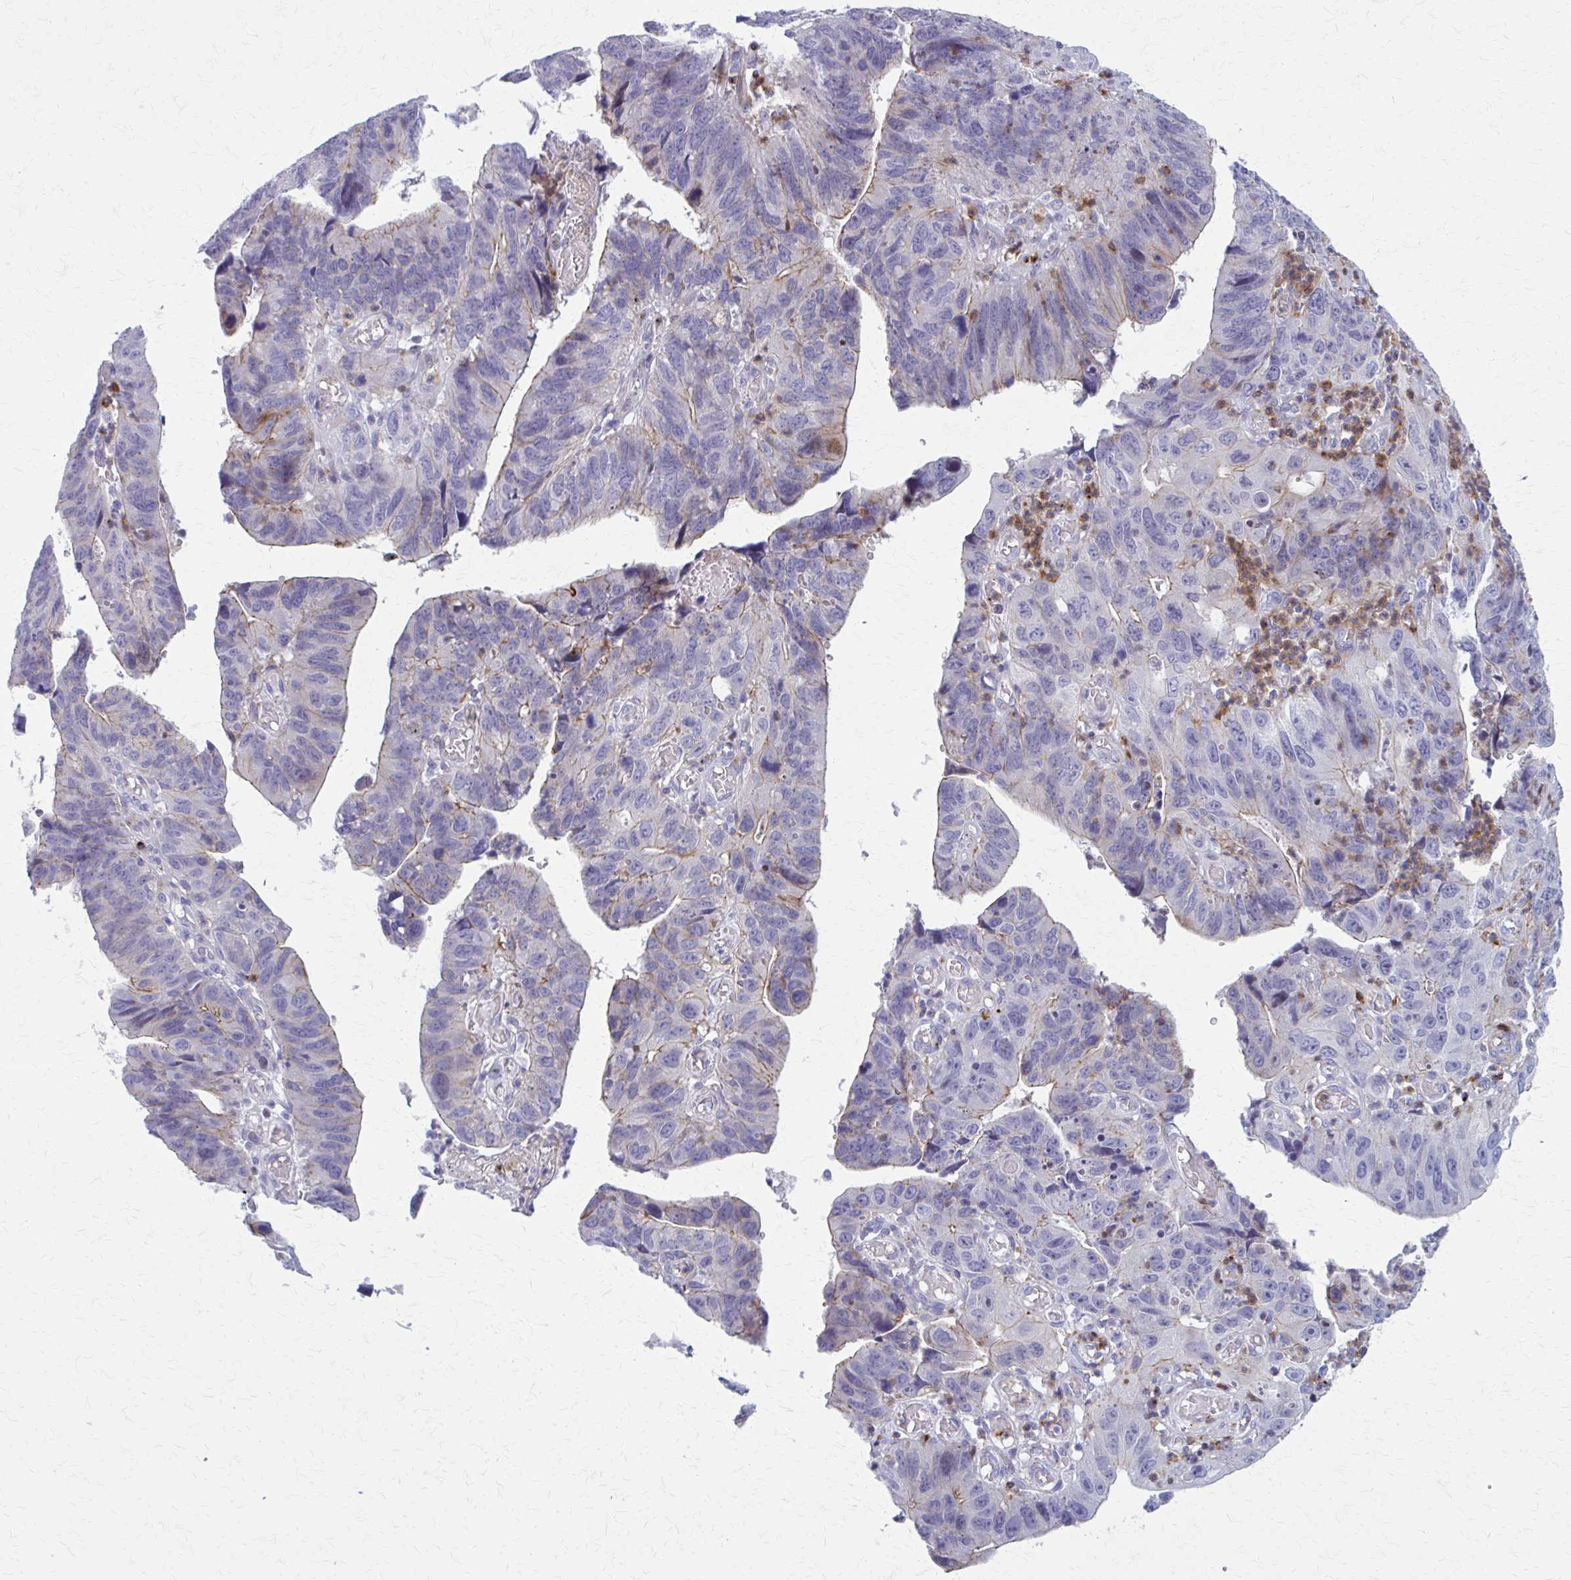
{"staining": {"intensity": "negative", "quantity": "none", "location": "none"}, "tissue": "stomach cancer", "cell_type": "Tumor cells", "image_type": "cancer", "snomed": [{"axis": "morphology", "description": "Adenocarcinoma, NOS"}, {"axis": "topography", "description": "Stomach"}], "caption": "A histopathology image of stomach cancer (adenocarcinoma) stained for a protein demonstrates no brown staining in tumor cells.", "gene": "PEDS1", "patient": {"sex": "male", "age": 59}}